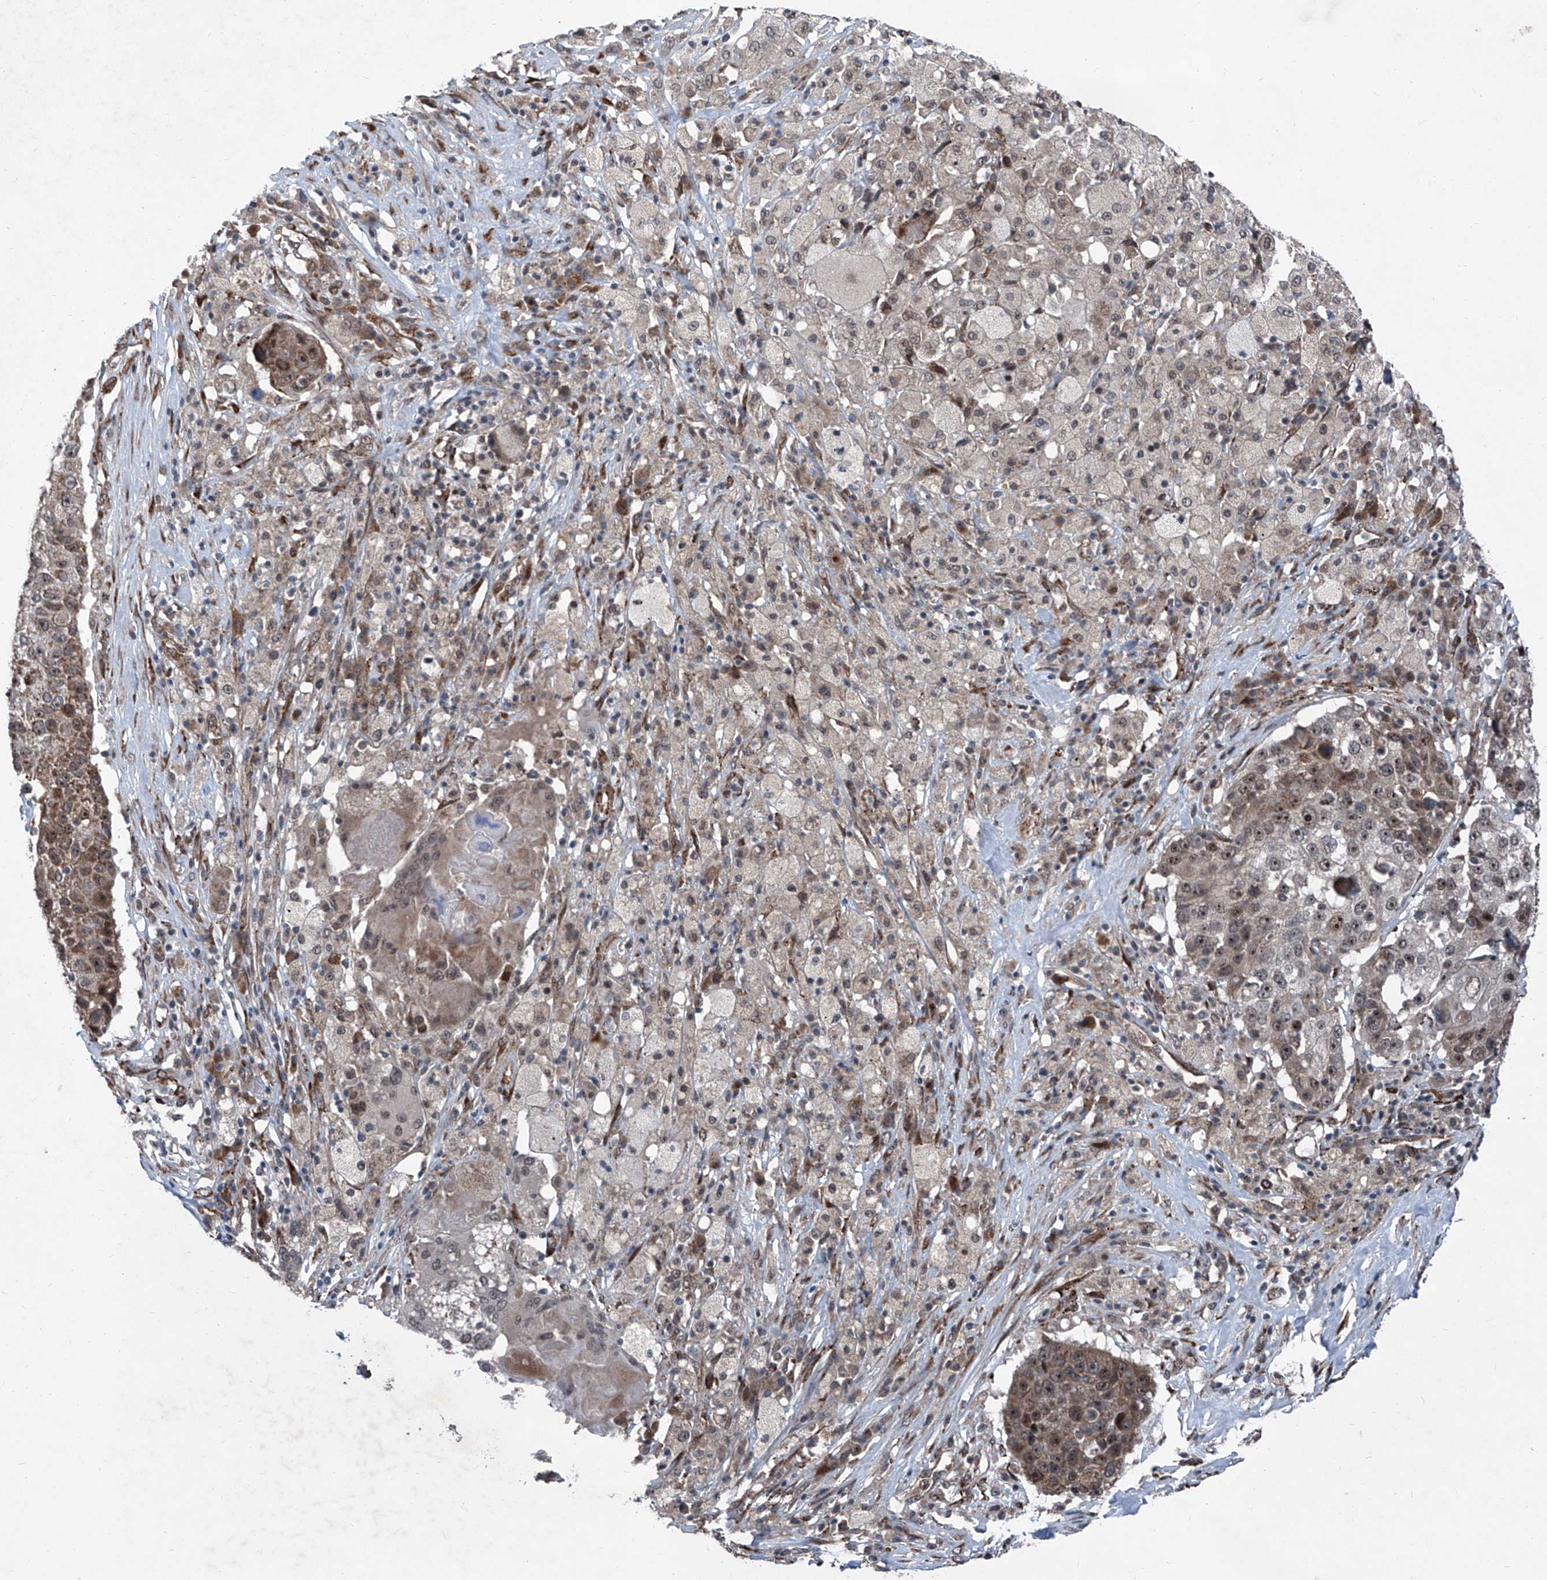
{"staining": {"intensity": "moderate", "quantity": ">75%", "location": "cytoplasmic/membranous,nuclear"}, "tissue": "lung cancer", "cell_type": "Tumor cells", "image_type": "cancer", "snomed": [{"axis": "morphology", "description": "Squamous cell carcinoma, NOS"}, {"axis": "topography", "description": "Lung"}], "caption": "Tumor cells reveal medium levels of moderate cytoplasmic/membranous and nuclear positivity in about >75% of cells in human lung squamous cell carcinoma.", "gene": "COA7", "patient": {"sex": "male", "age": 61}}